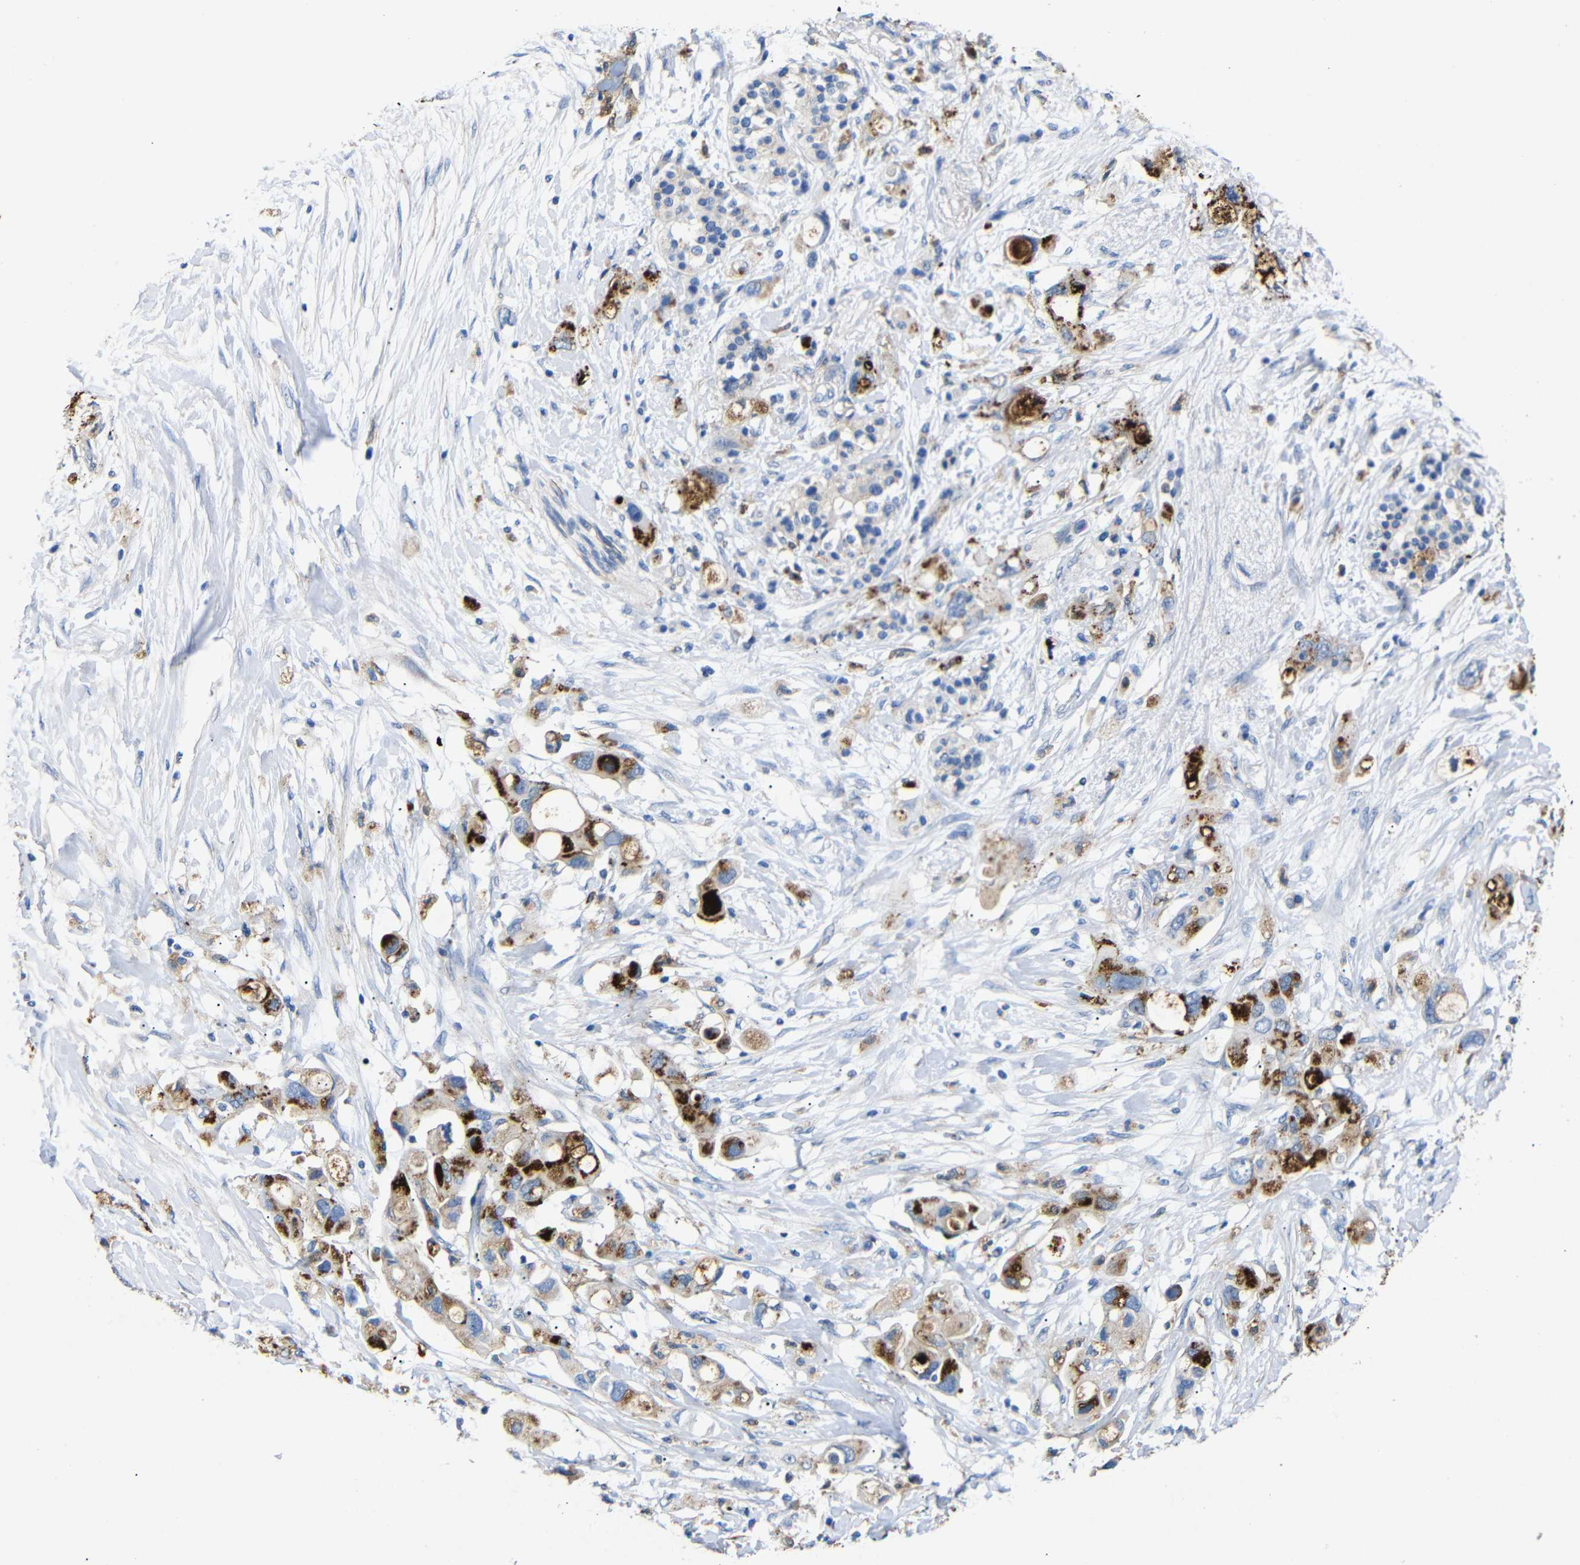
{"staining": {"intensity": "strong", "quantity": "<25%", "location": "cytoplasmic/membranous"}, "tissue": "pancreatic cancer", "cell_type": "Tumor cells", "image_type": "cancer", "snomed": [{"axis": "morphology", "description": "Adenocarcinoma, NOS"}, {"axis": "topography", "description": "Pancreas"}], "caption": "Protein expression analysis of human pancreatic cancer (adenocarcinoma) reveals strong cytoplasmic/membranous positivity in about <25% of tumor cells. (Stains: DAB (3,3'-diaminobenzidine) in brown, nuclei in blue, Microscopy: brightfield microscopy at high magnification).", "gene": "SDCBP", "patient": {"sex": "female", "age": 56}}